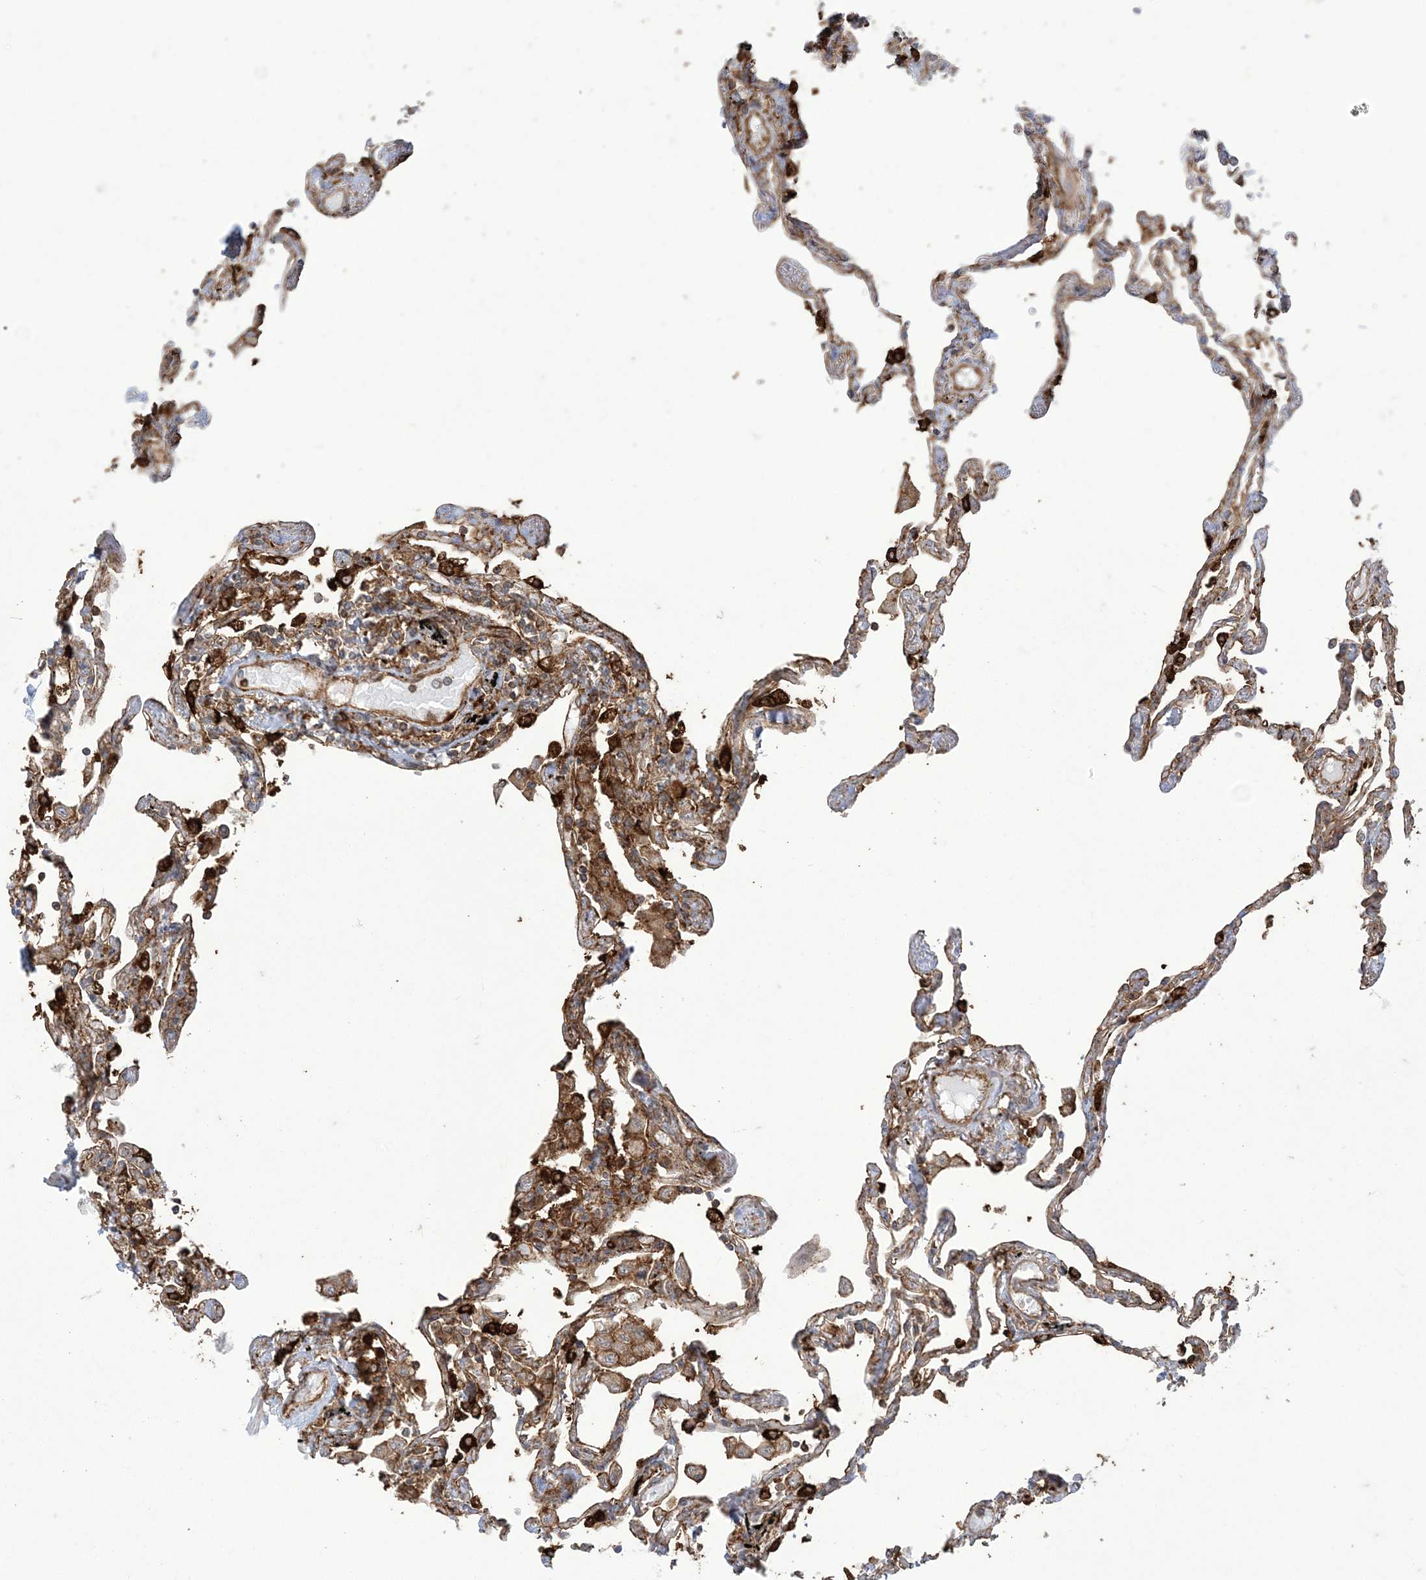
{"staining": {"intensity": "strong", "quantity": "25%-75%", "location": "cytoplasmic/membranous"}, "tissue": "lung", "cell_type": "Alveolar cells", "image_type": "normal", "snomed": [{"axis": "morphology", "description": "Normal tissue, NOS"}, {"axis": "topography", "description": "Lung"}], "caption": "Protein expression analysis of unremarkable human lung reveals strong cytoplasmic/membranous staining in about 25%-75% of alveolar cells.", "gene": "DERL3", "patient": {"sex": "female", "age": 67}}